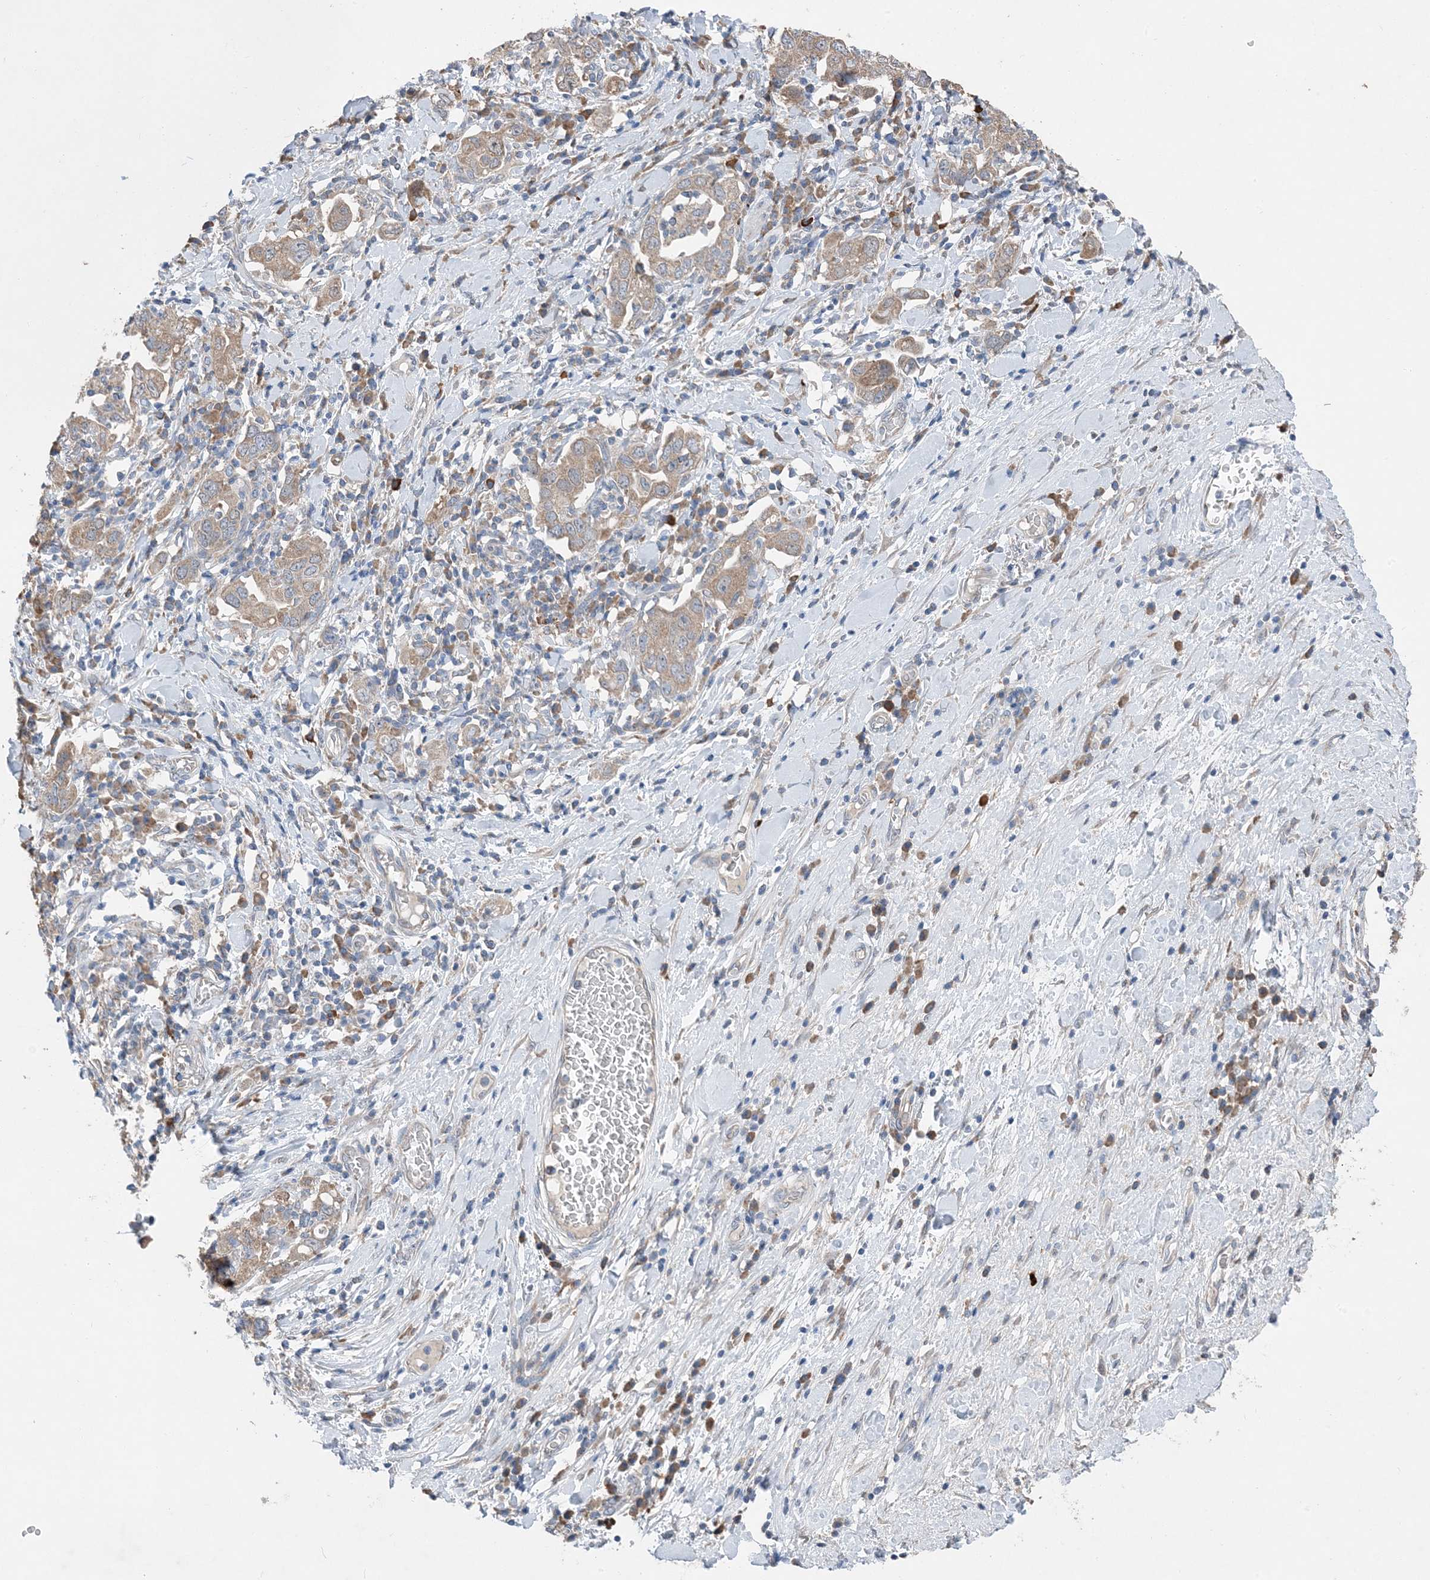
{"staining": {"intensity": "weak", "quantity": ">75%", "location": "cytoplasmic/membranous"}, "tissue": "stomach cancer", "cell_type": "Tumor cells", "image_type": "cancer", "snomed": [{"axis": "morphology", "description": "Adenocarcinoma, NOS"}, {"axis": "topography", "description": "Stomach, upper"}], "caption": "A low amount of weak cytoplasmic/membranous positivity is identified in approximately >75% of tumor cells in stomach cancer (adenocarcinoma) tissue.", "gene": "DHX30", "patient": {"sex": "male", "age": 62}}